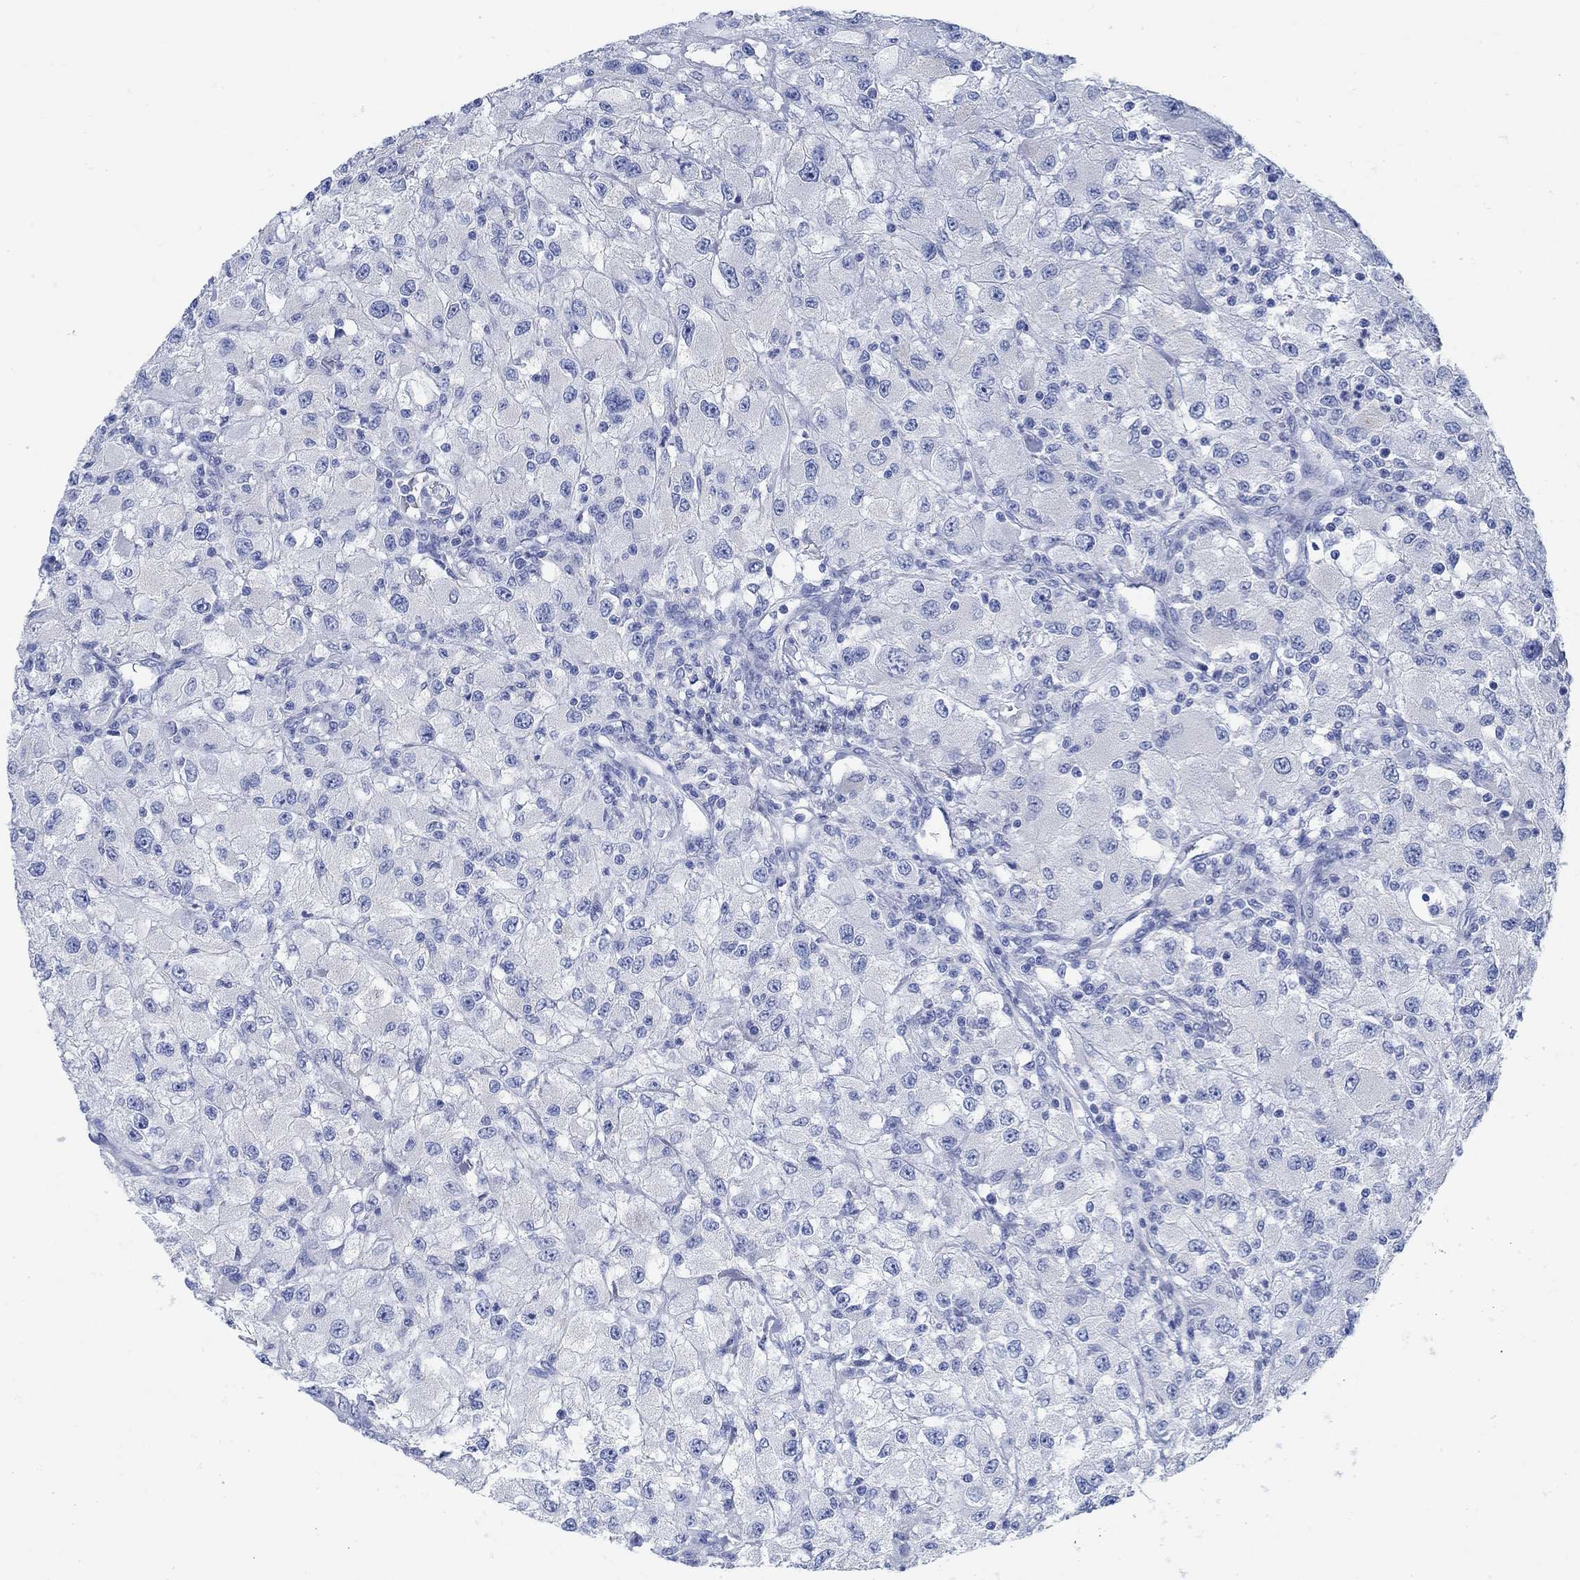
{"staining": {"intensity": "negative", "quantity": "none", "location": "none"}, "tissue": "renal cancer", "cell_type": "Tumor cells", "image_type": "cancer", "snomed": [{"axis": "morphology", "description": "Adenocarcinoma, NOS"}, {"axis": "topography", "description": "Kidney"}], "caption": "A micrograph of human renal adenocarcinoma is negative for staining in tumor cells. (DAB immunohistochemistry (IHC) with hematoxylin counter stain).", "gene": "RBM20", "patient": {"sex": "female", "age": 67}}